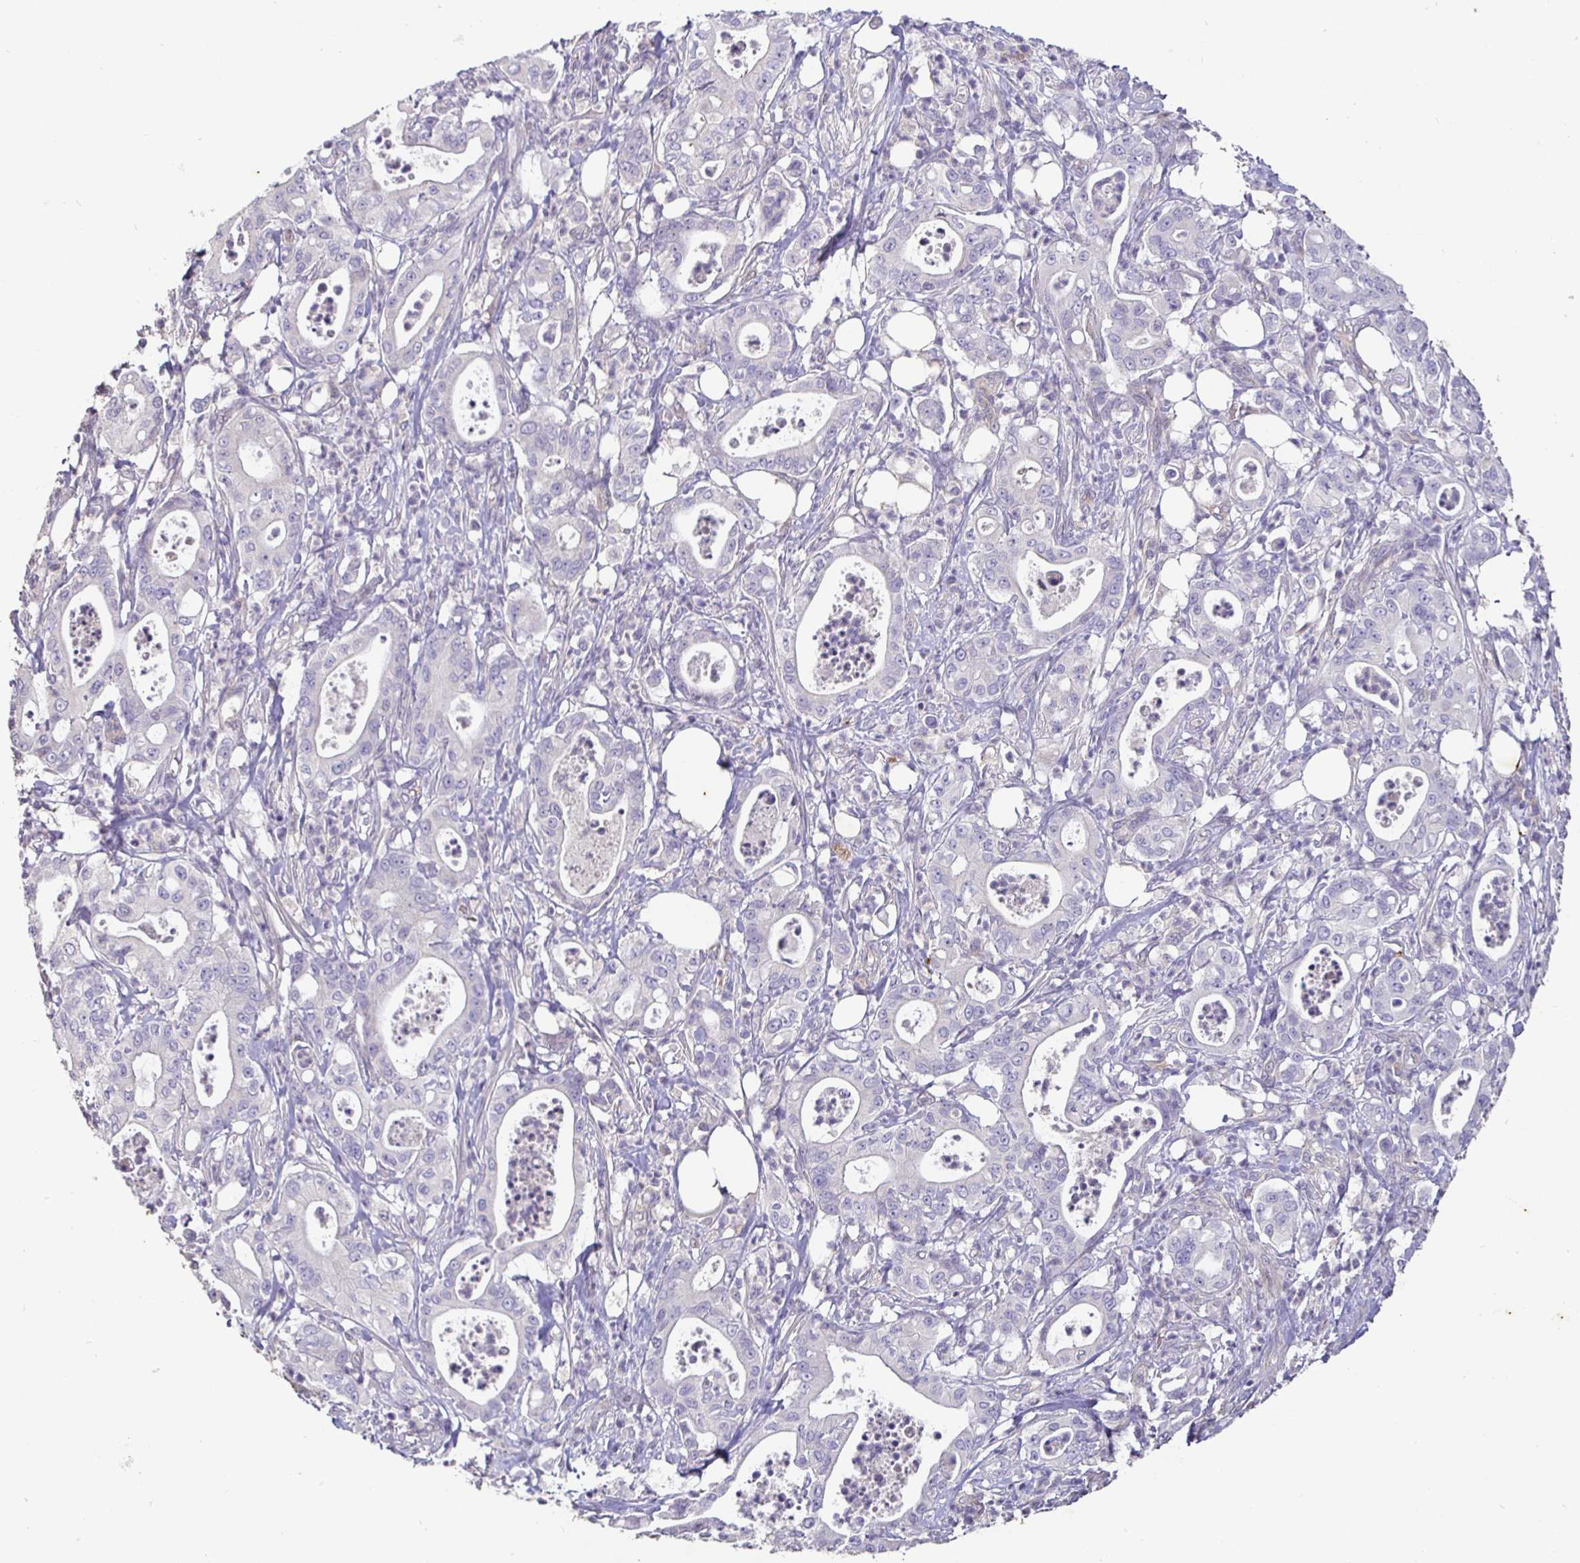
{"staining": {"intensity": "negative", "quantity": "none", "location": "none"}, "tissue": "pancreatic cancer", "cell_type": "Tumor cells", "image_type": "cancer", "snomed": [{"axis": "morphology", "description": "Adenocarcinoma, NOS"}, {"axis": "topography", "description": "Pancreas"}], "caption": "IHC photomicrograph of pancreatic adenocarcinoma stained for a protein (brown), which exhibits no expression in tumor cells.", "gene": "SHISA4", "patient": {"sex": "male", "age": 71}}